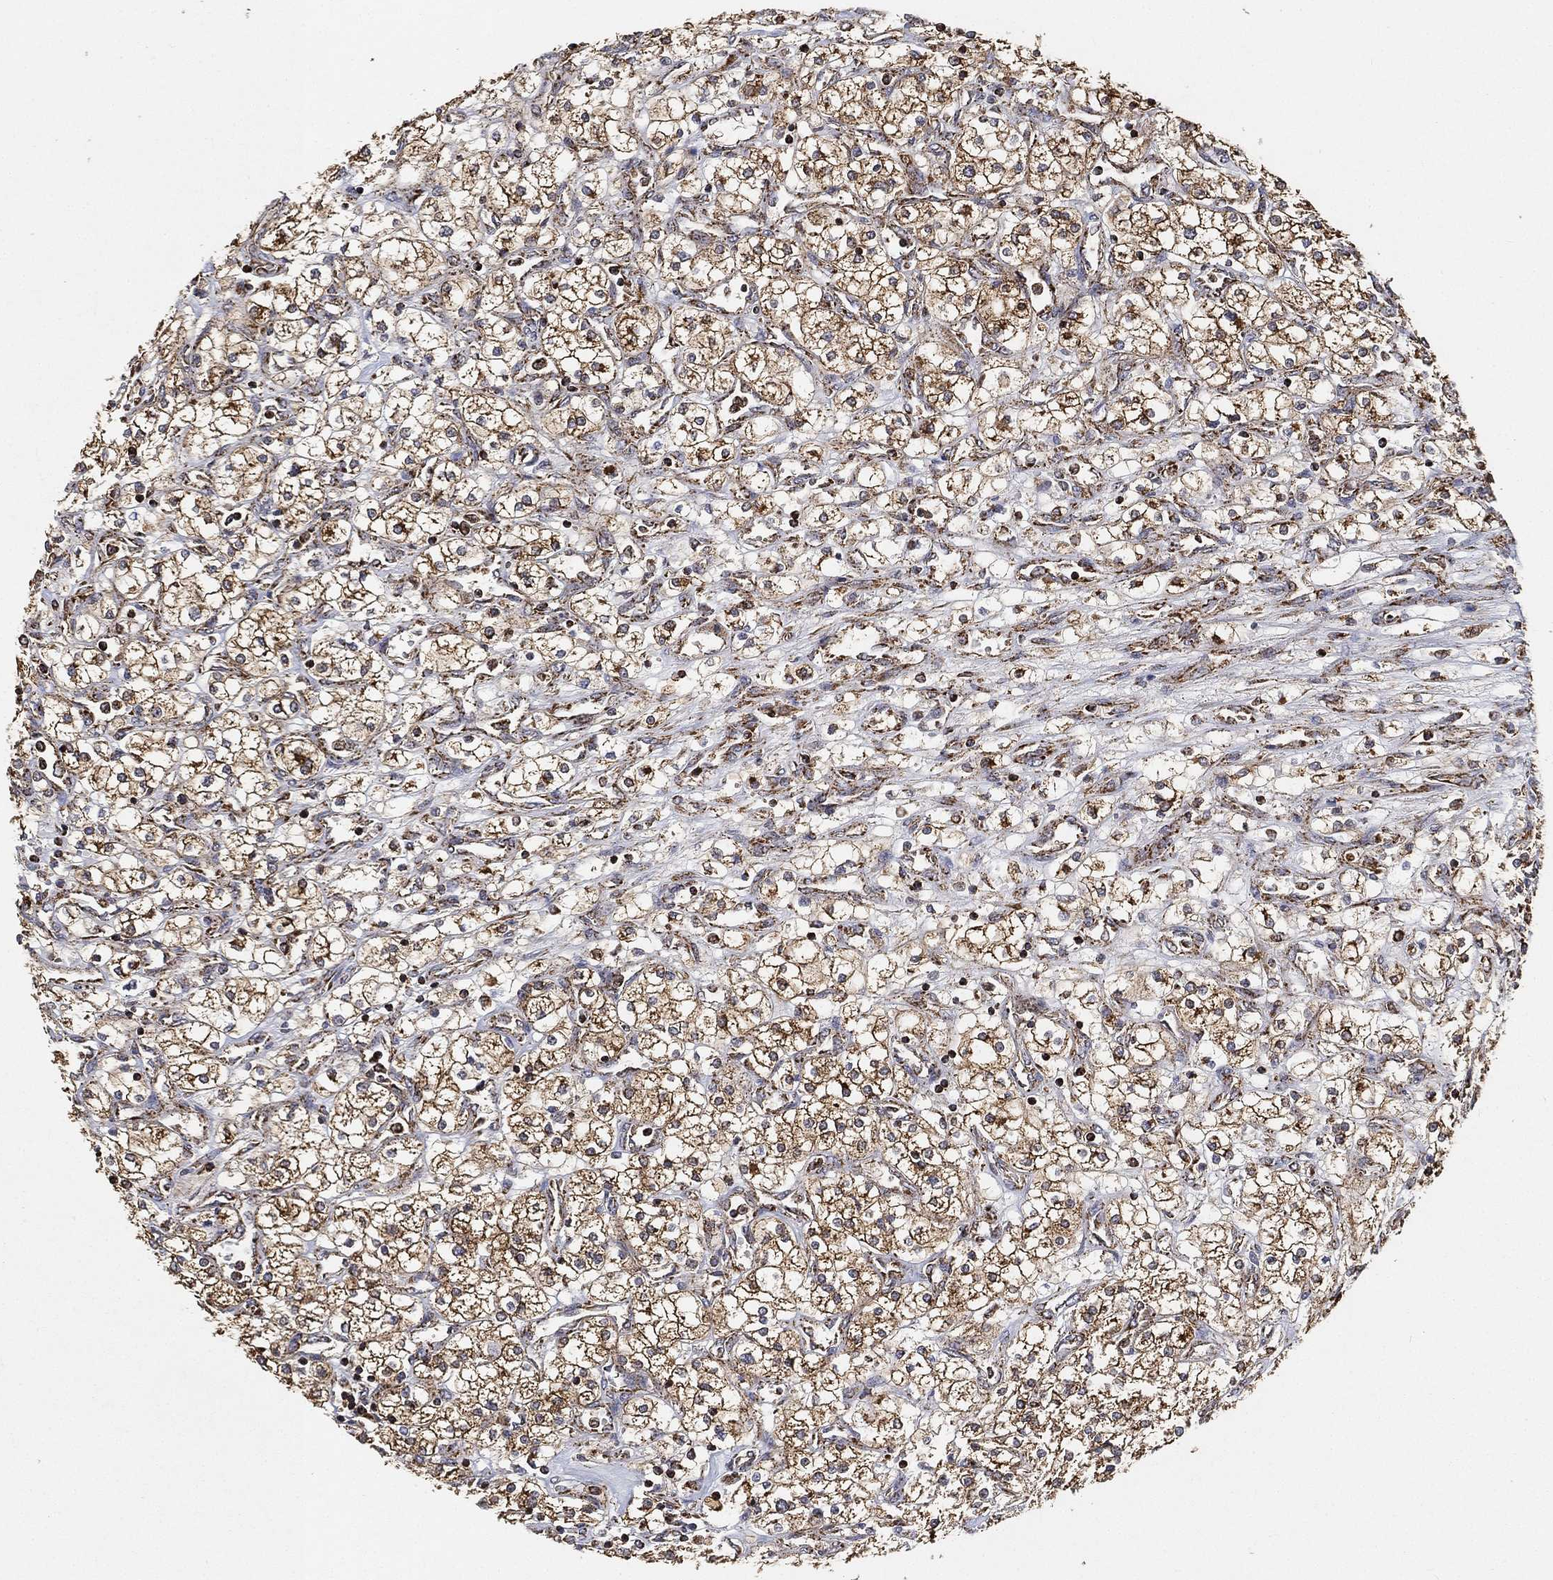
{"staining": {"intensity": "moderate", "quantity": ">75%", "location": "cytoplasmic/membranous"}, "tissue": "renal cancer", "cell_type": "Tumor cells", "image_type": "cancer", "snomed": [{"axis": "morphology", "description": "Adenocarcinoma, NOS"}, {"axis": "topography", "description": "Kidney"}], "caption": "This is an image of IHC staining of renal cancer, which shows moderate staining in the cytoplasmic/membranous of tumor cells.", "gene": "SLC38A7", "patient": {"sex": "male", "age": 80}}